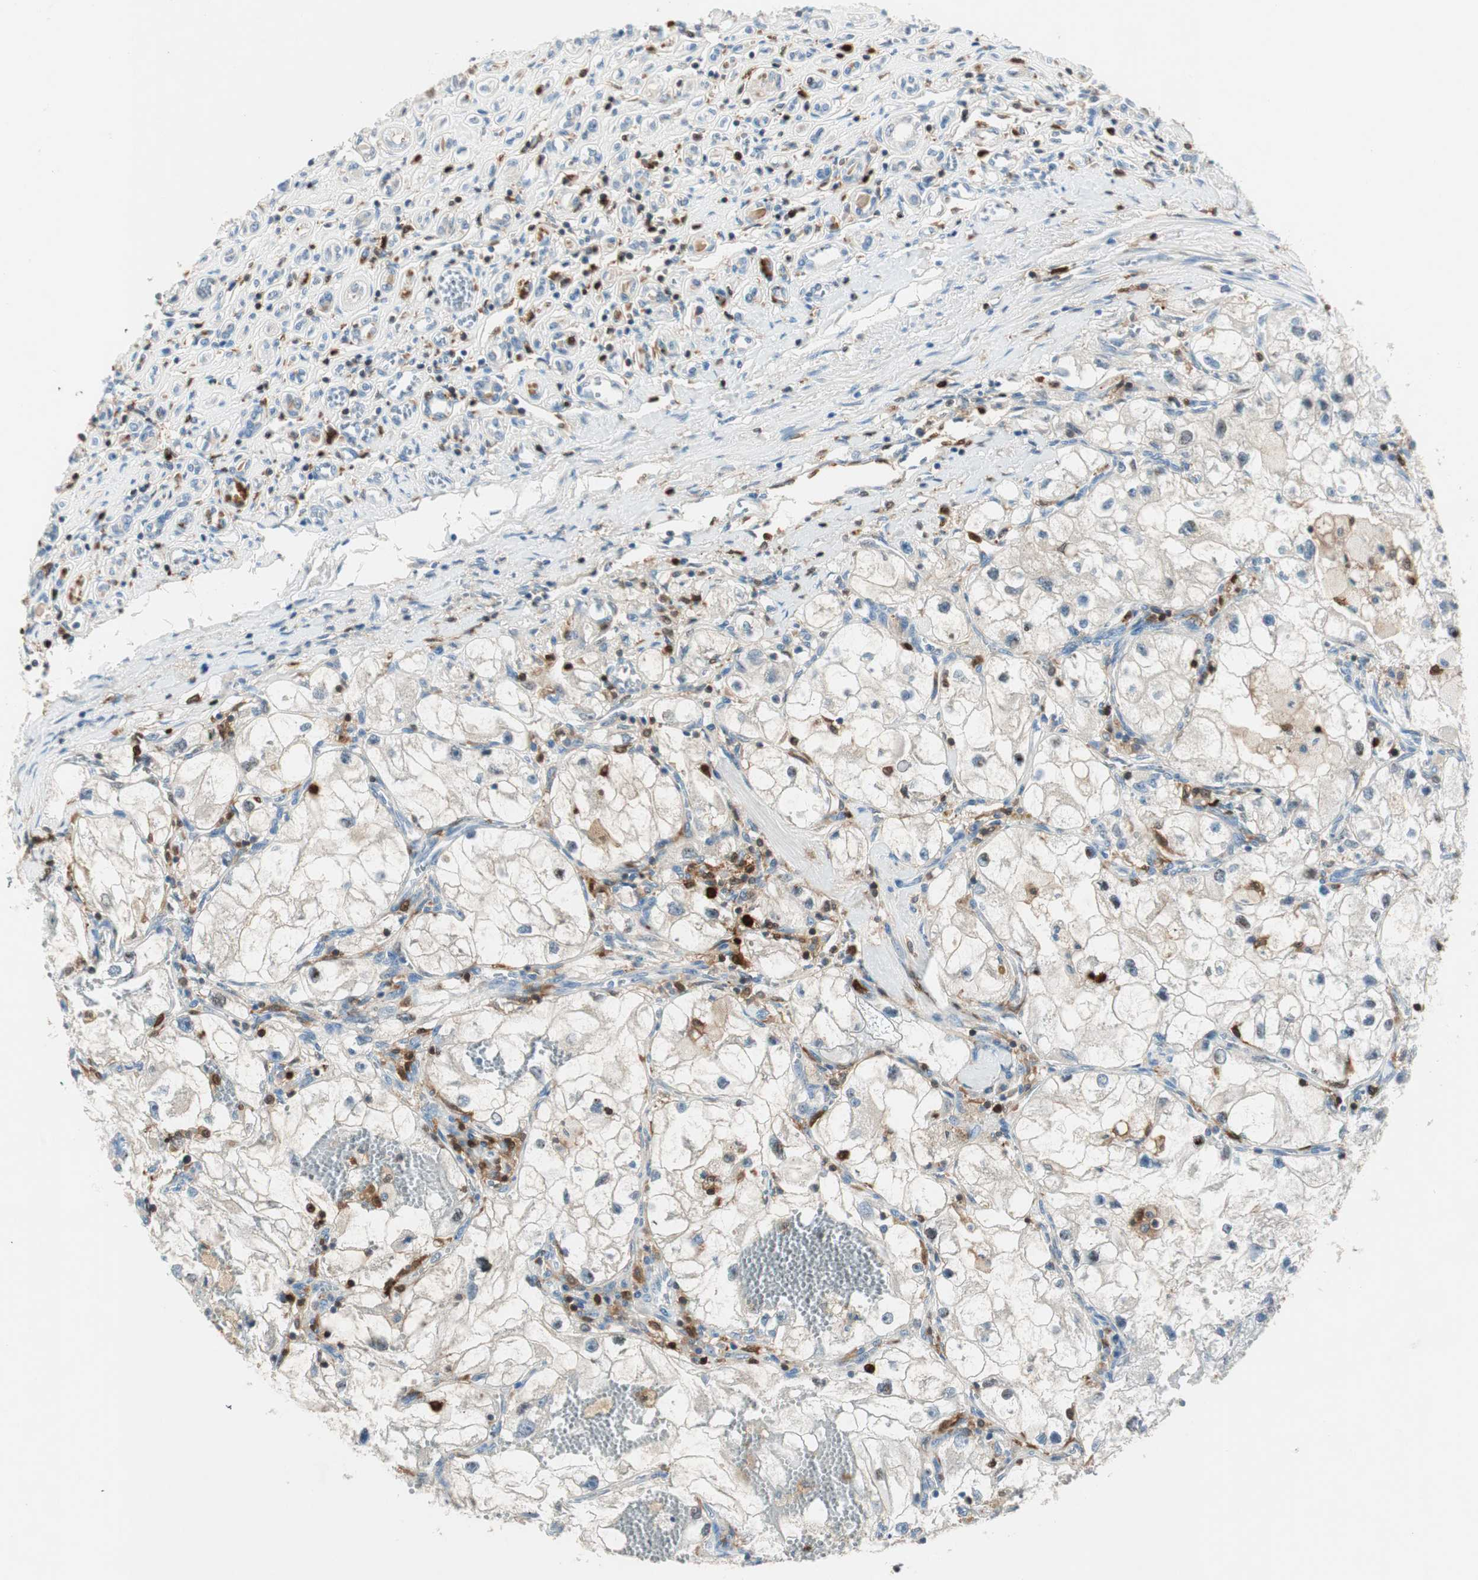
{"staining": {"intensity": "negative", "quantity": "none", "location": "none"}, "tissue": "renal cancer", "cell_type": "Tumor cells", "image_type": "cancer", "snomed": [{"axis": "morphology", "description": "Adenocarcinoma, NOS"}, {"axis": "topography", "description": "Kidney"}], "caption": "DAB immunohistochemical staining of human adenocarcinoma (renal) demonstrates no significant staining in tumor cells.", "gene": "COTL1", "patient": {"sex": "female", "age": 70}}